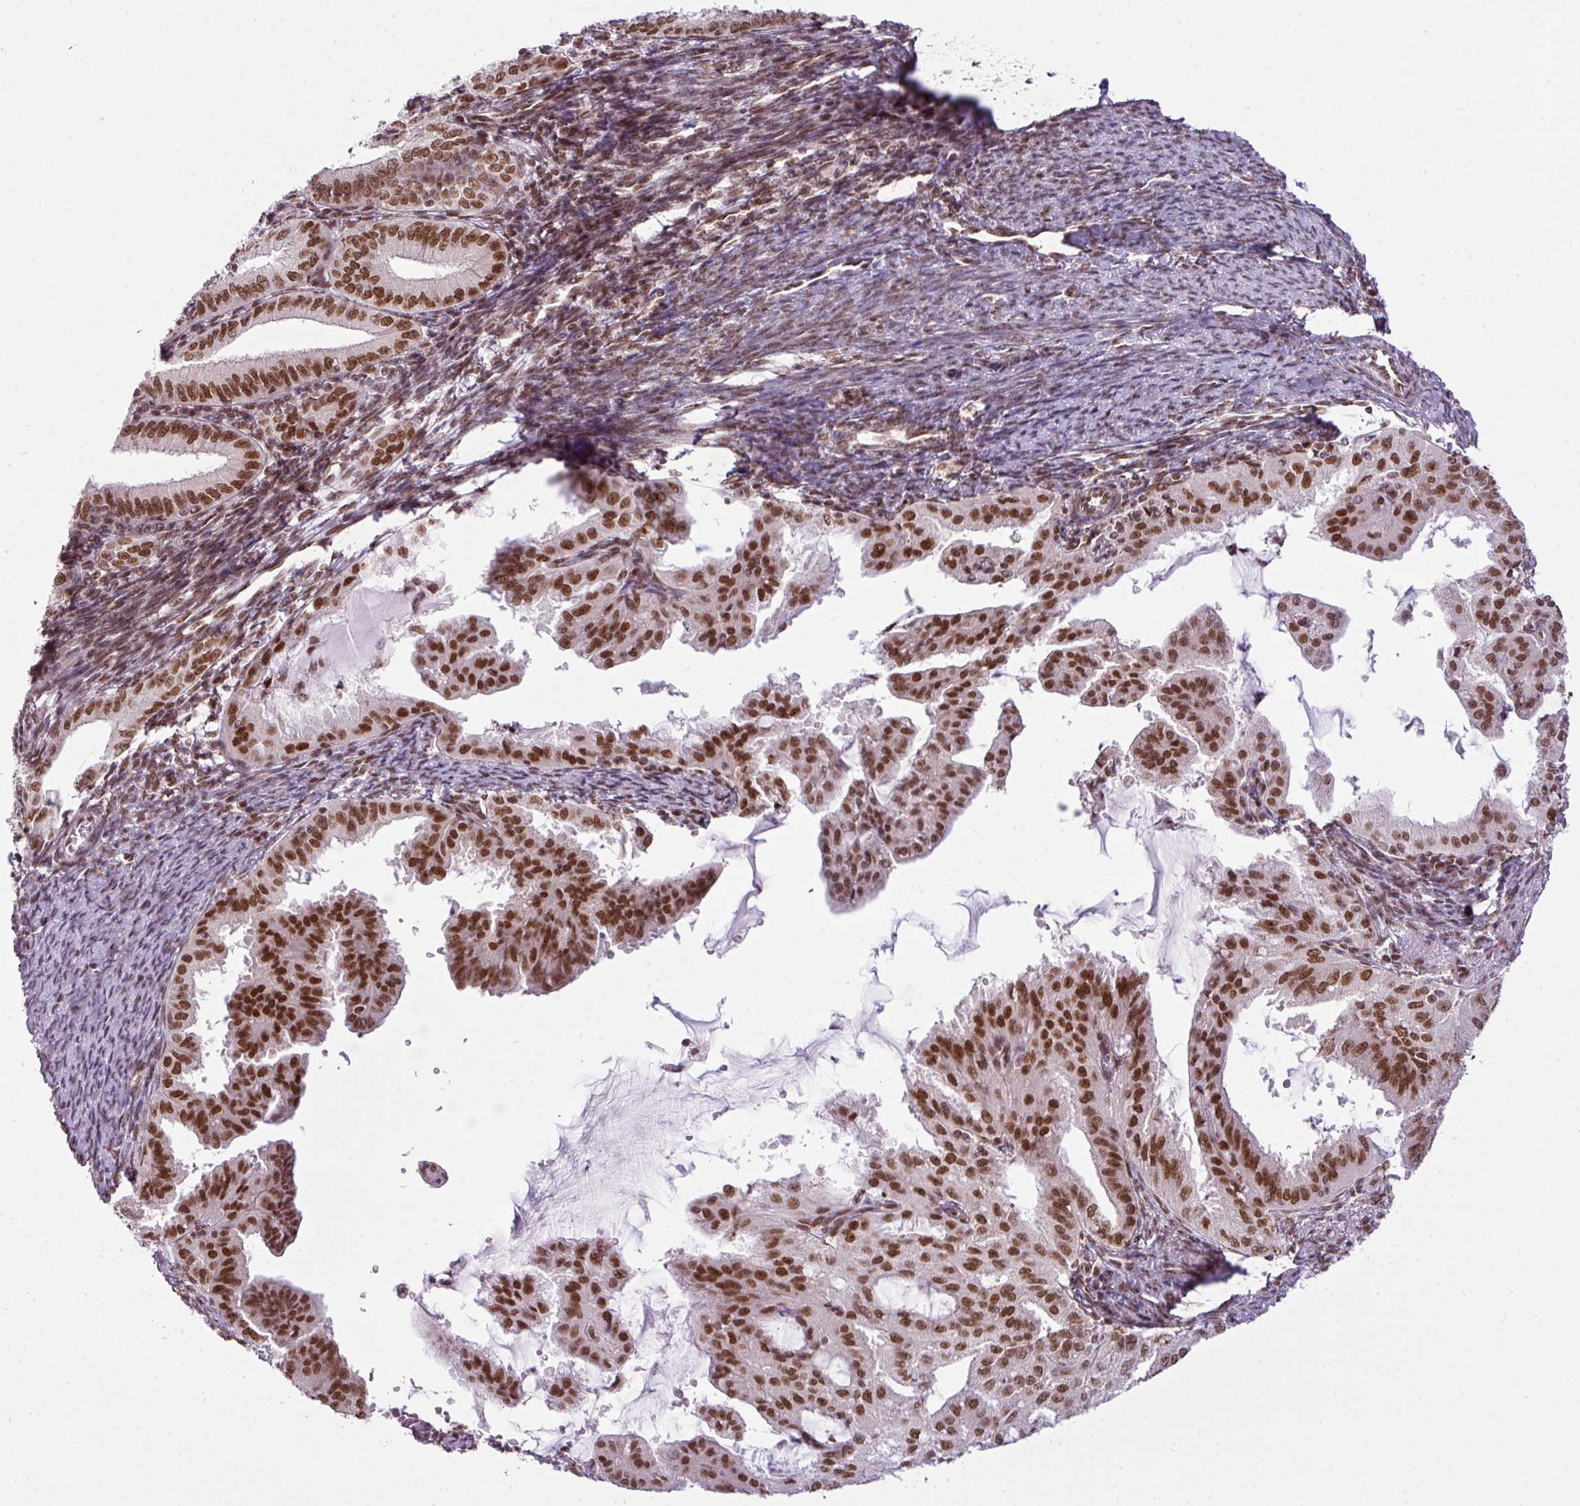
{"staining": {"intensity": "strong", "quantity": ">75%", "location": "nuclear"}, "tissue": "endometrial cancer", "cell_type": "Tumor cells", "image_type": "cancer", "snomed": [{"axis": "morphology", "description": "Adenocarcinoma, NOS"}, {"axis": "topography", "description": "Endometrium"}], "caption": "Brown immunohistochemical staining in endometrial cancer shows strong nuclear staining in approximately >75% of tumor cells.", "gene": "ARL6IP4", "patient": {"sex": "female", "age": 70}}